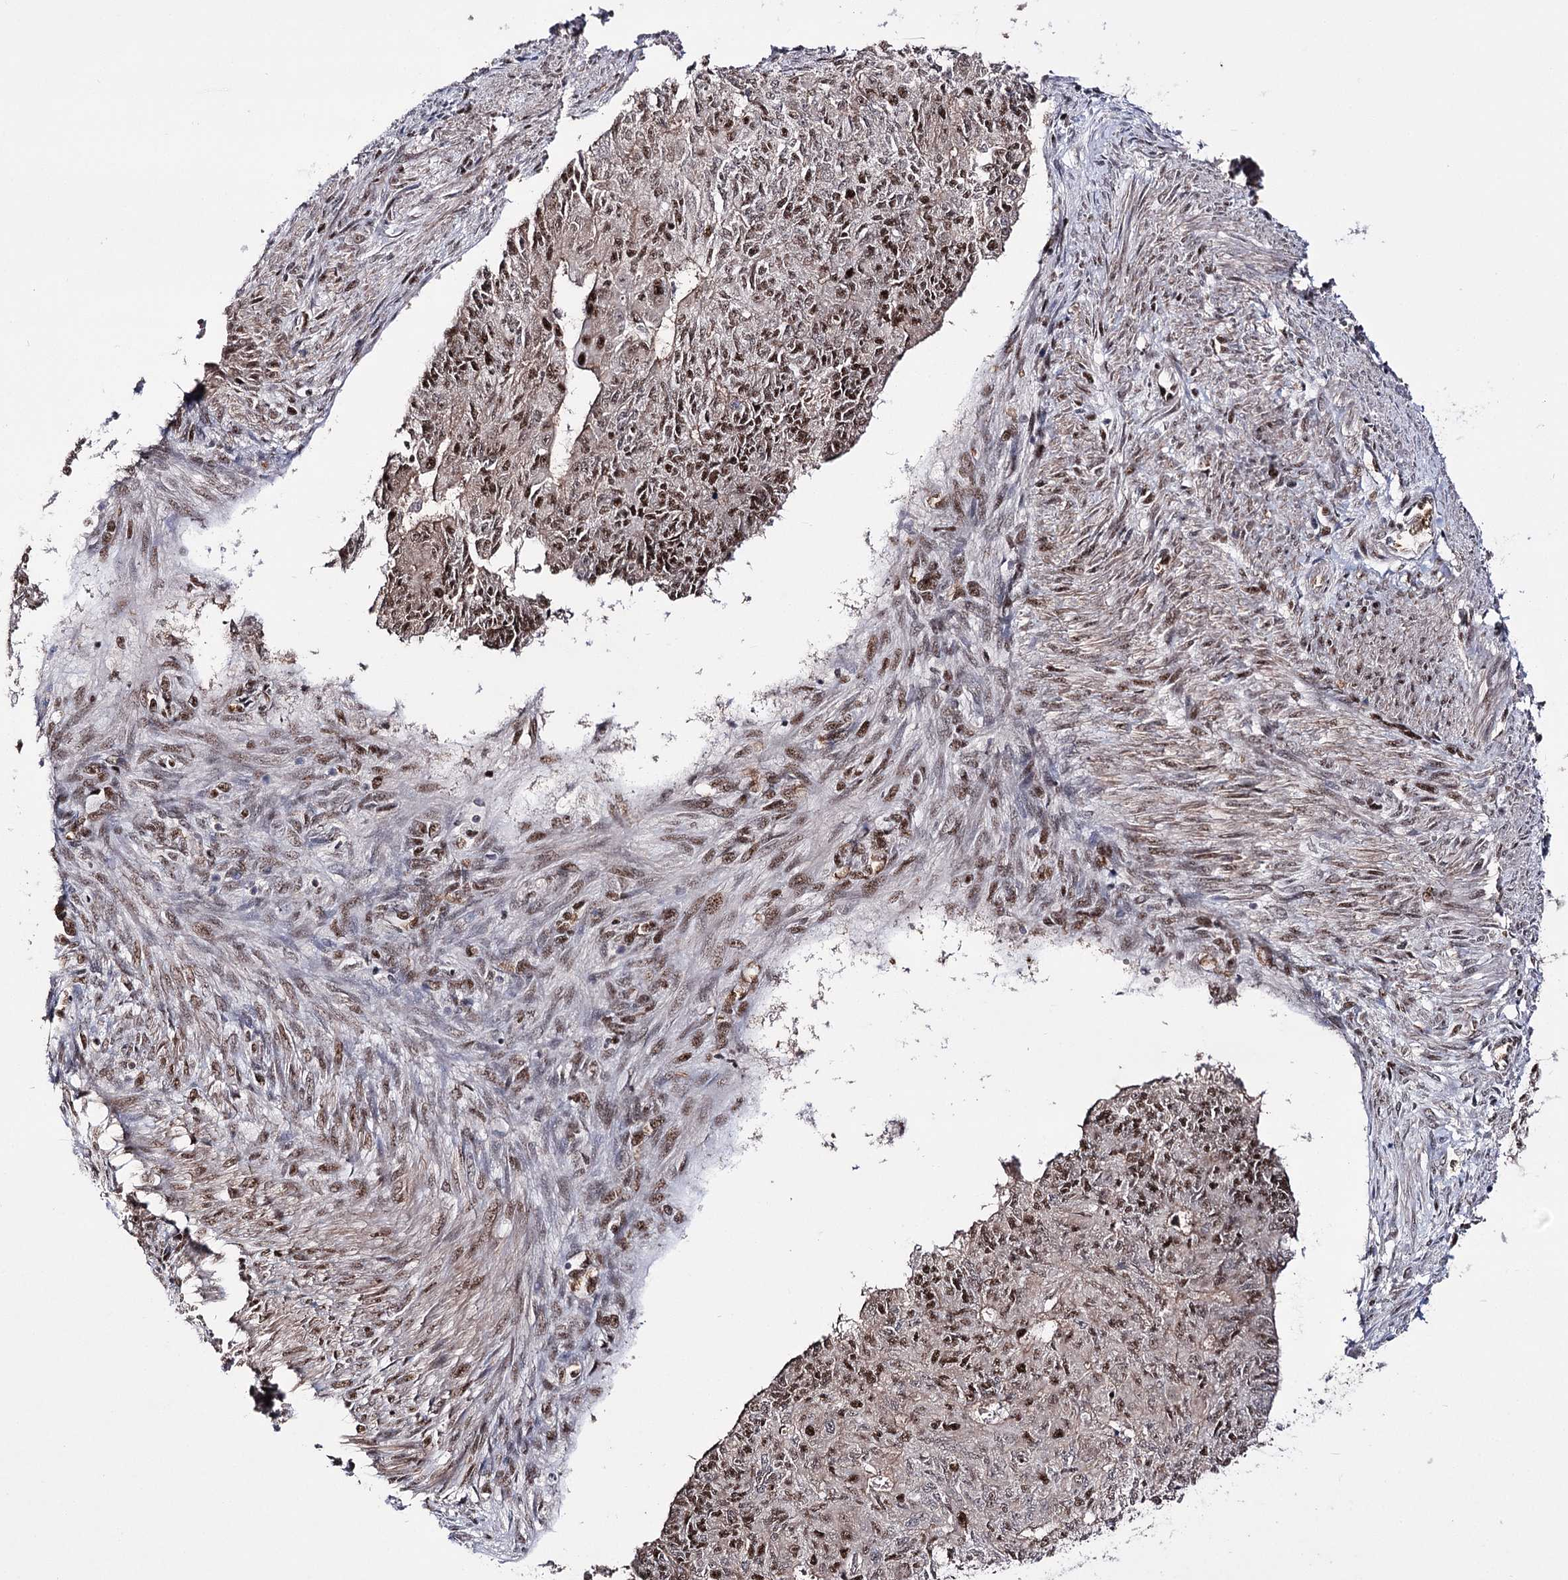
{"staining": {"intensity": "moderate", "quantity": ">75%", "location": "nuclear"}, "tissue": "endometrial cancer", "cell_type": "Tumor cells", "image_type": "cancer", "snomed": [{"axis": "morphology", "description": "Adenocarcinoma, NOS"}, {"axis": "topography", "description": "Endometrium"}], "caption": "IHC histopathology image of neoplastic tissue: endometrial cancer stained using IHC shows medium levels of moderate protein expression localized specifically in the nuclear of tumor cells, appearing as a nuclear brown color.", "gene": "PRPF40A", "patient": {"sex": "female", "age": 32}}